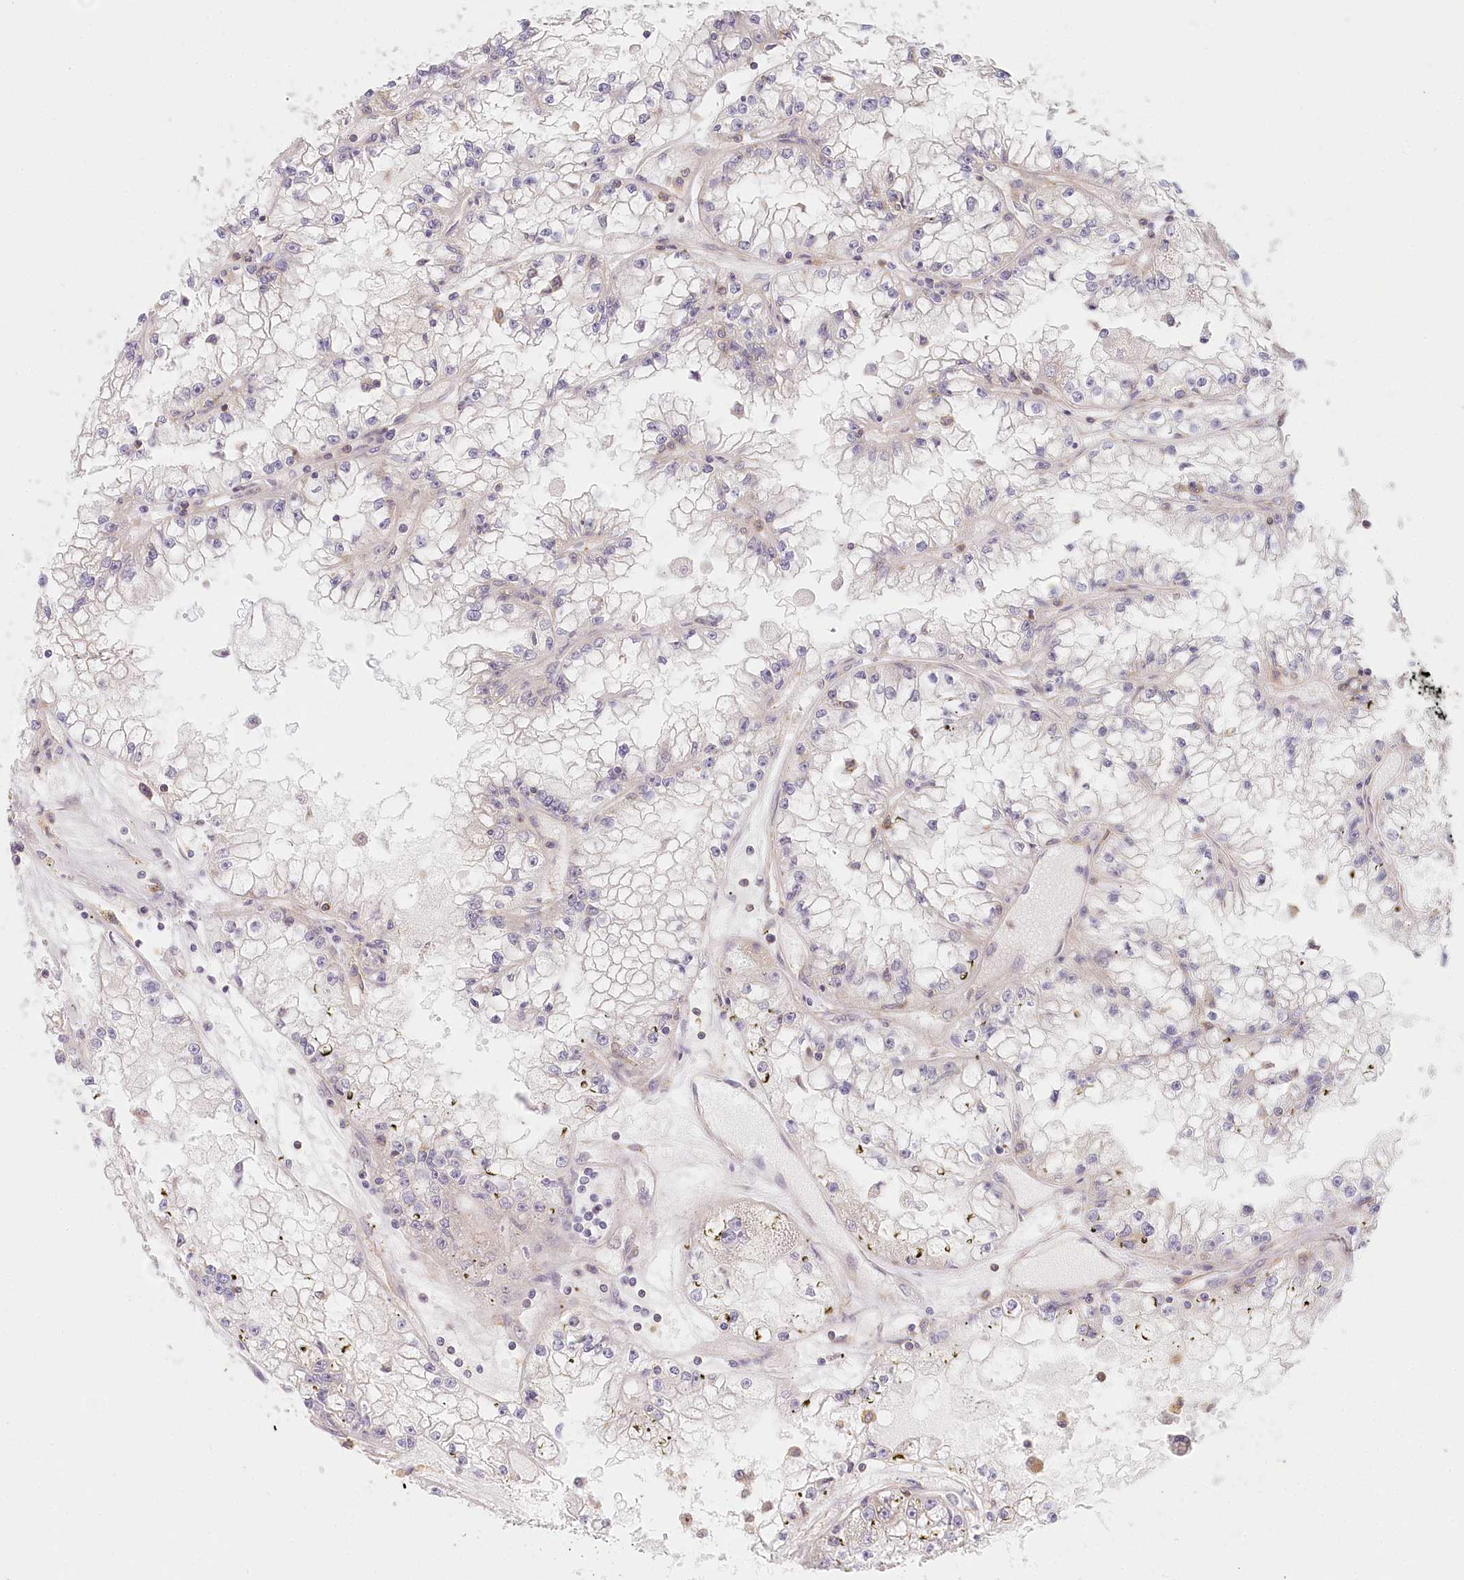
{"staining": {"intensity": "negative", "quantity": "none", "location": "none"}, "tissue": "renal cancer", "cell_type": "Tumor cells", "image_type": "cancer", "snomed": [{"axis": "morphology", "description": "Adenocarcinoma, NOS"}, {"axis": "topography", "description": "Kidney"}], "caption": "This is a histopathology image of immunohistochemistry (IHC) staining of adenocarcinoma (renal), which shows no staining in tumor cells.", "gene": "UMPS", "patient": {"sex": "male", "age": 56}}